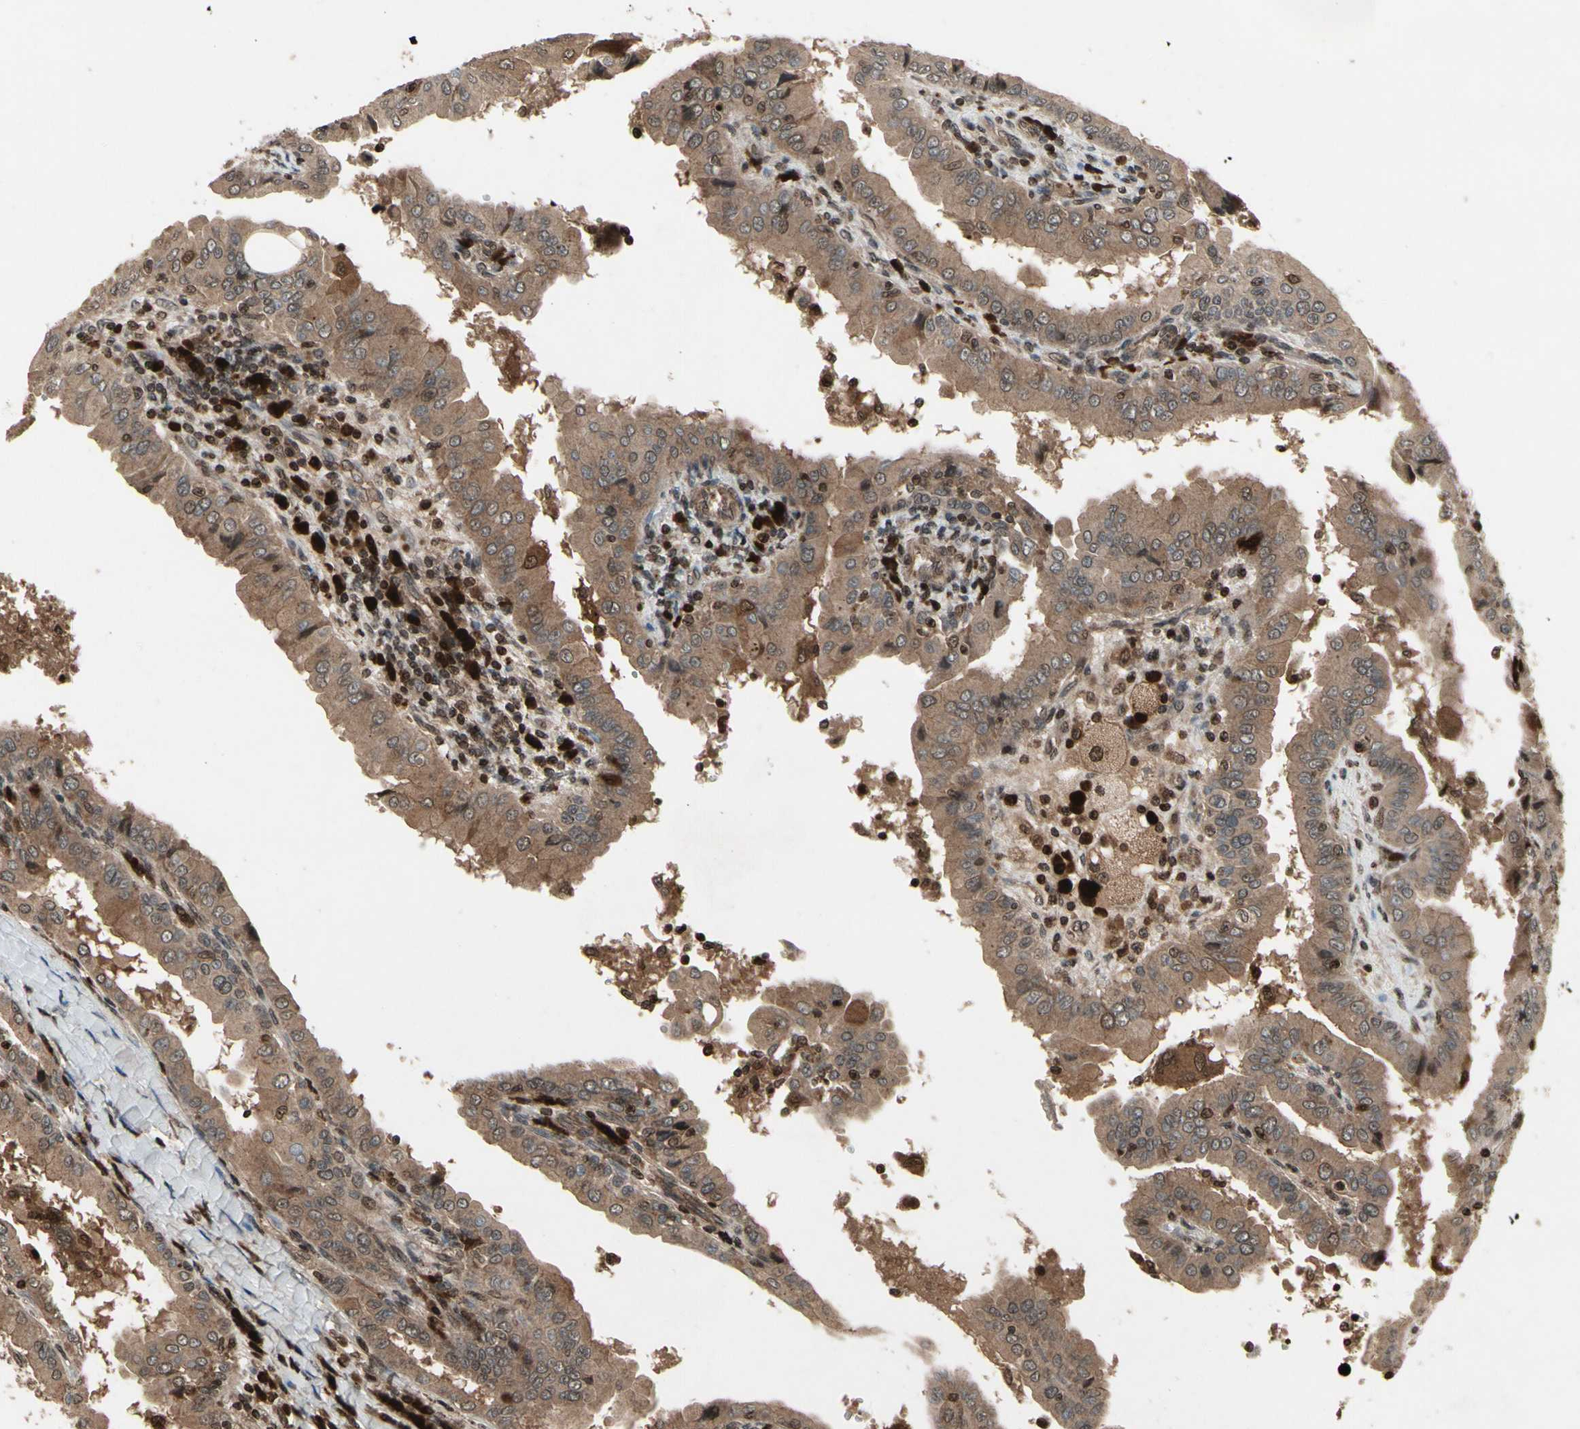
{"staining": {"intensity": "moderate", "quantity": ">75%", "location": "cytoplasmic/membranous"}, "tissue": "thyroid cancer", "cell_type": "Tumor cells", "image_type": "cancer", "snomed": [{"axis": "morphology", "description": "Papillary adenocarcinoma, NOS"}, {"axis": "topography", "description": "Thyroid gland"}], "caption": "IHC photomicrograph of thyroid papillary adenocarcinoma stained for a protein (brown), which exhibits medium levels of moderate cytoplasmic/membranous staining in about >75% of tumor cells.", "gene": "GLRX", "patient": {"sex": "male", "age": 33}}